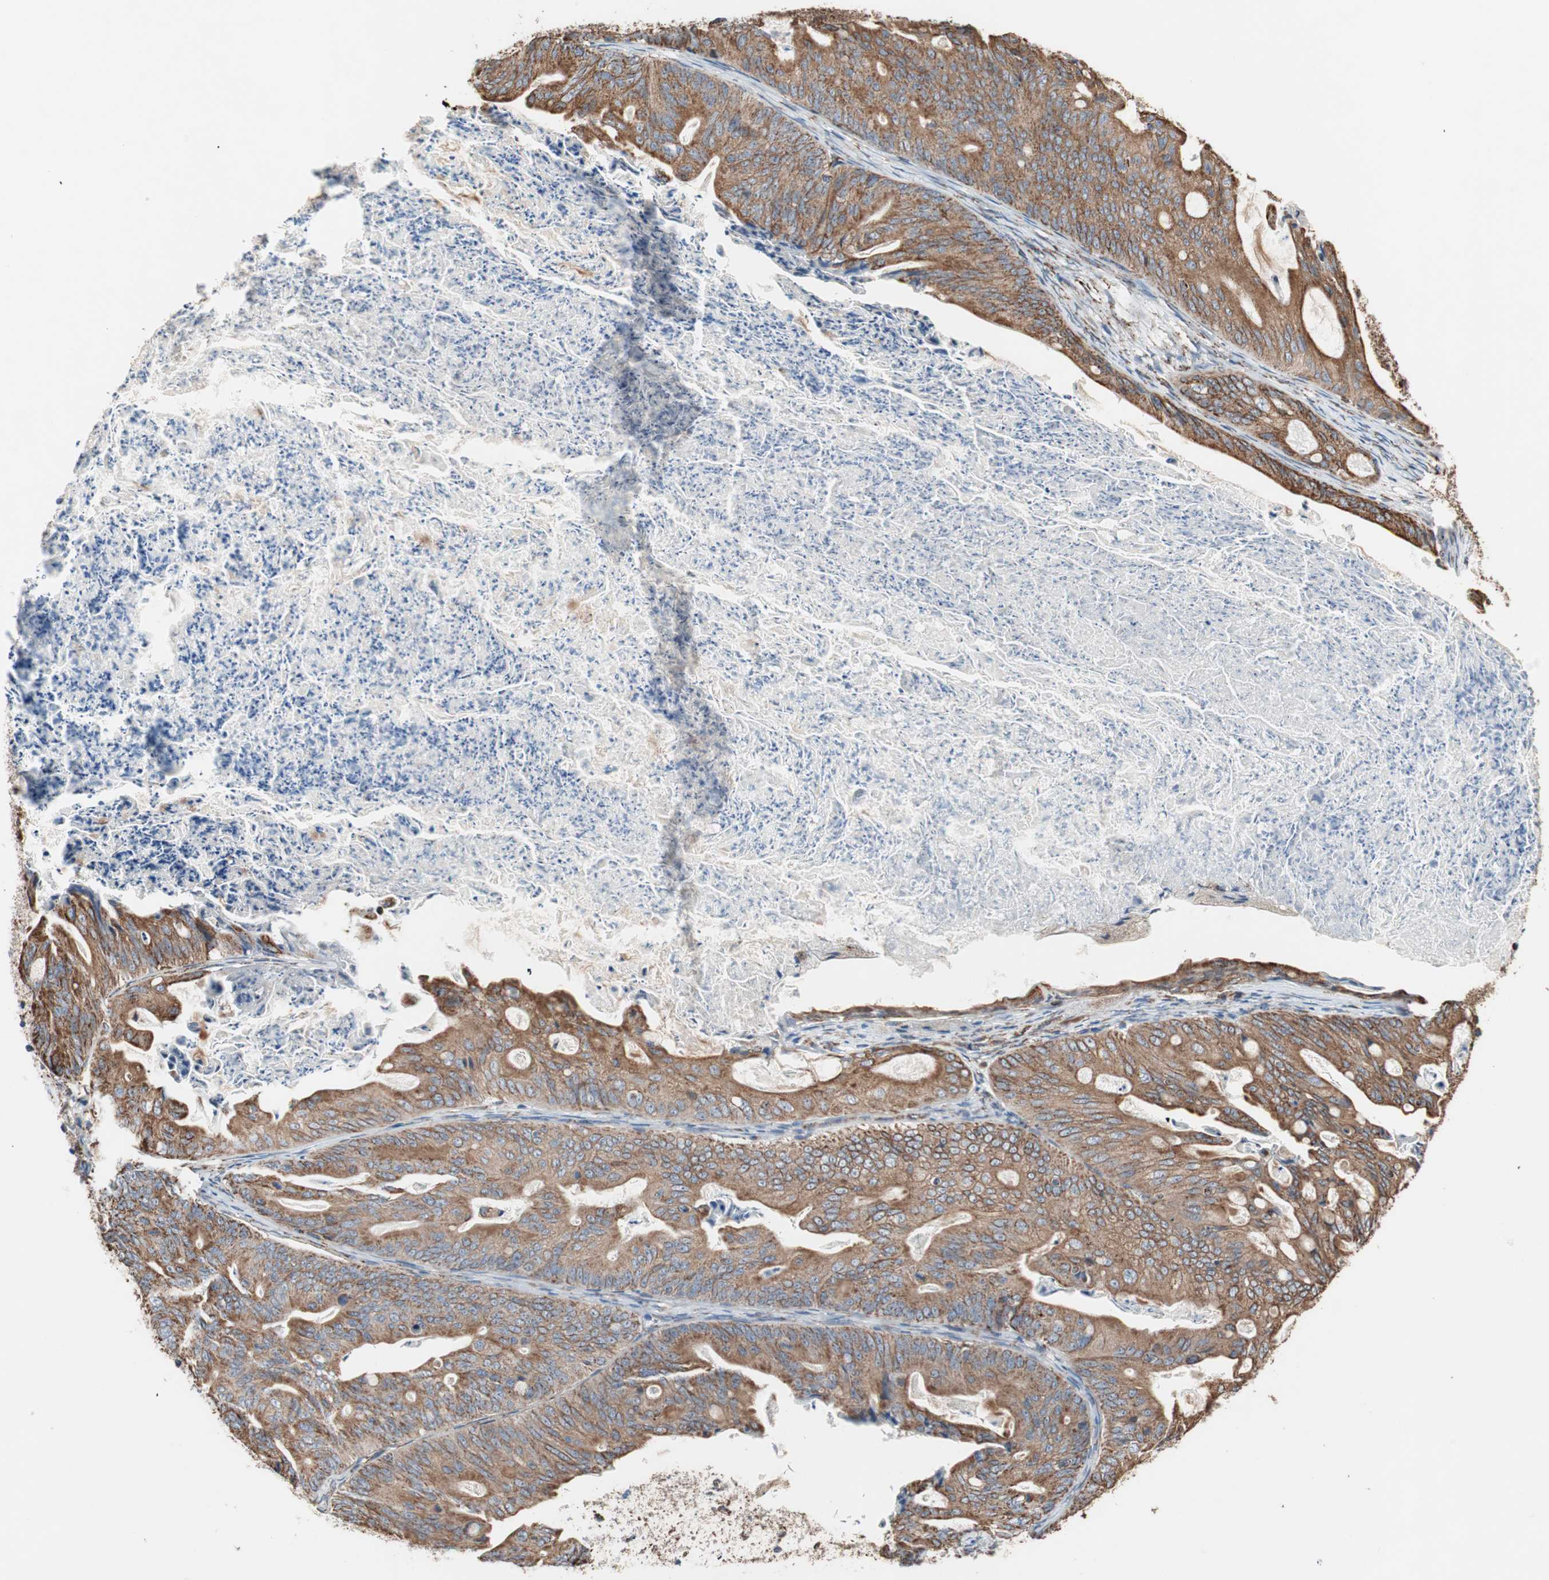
{"staining": {"intensity": "strong", "quantity": ">75%", "location": "cytoplasmic/membranous"}, "tissue": "ovarian cancer", "cell_type": "Tumor cells", "image_type": "cancer", "snomed": [{"axis": "morphology", "description": "Cystadenocarcinoma, mucinous, NOS"}, {"axis": "topography", "description": "Ovary"}], "caption": "Protein expression analysis of human mucinous cystadenocarcinoma (ovarian) reveals strong cytoplasmic/membranous expression in about >75% of tumor cells. (DAB IHC with brightfield microscopy, high magnification).", "gene": "PCSK4", "patient": {"sex": "female", "age": 37}}